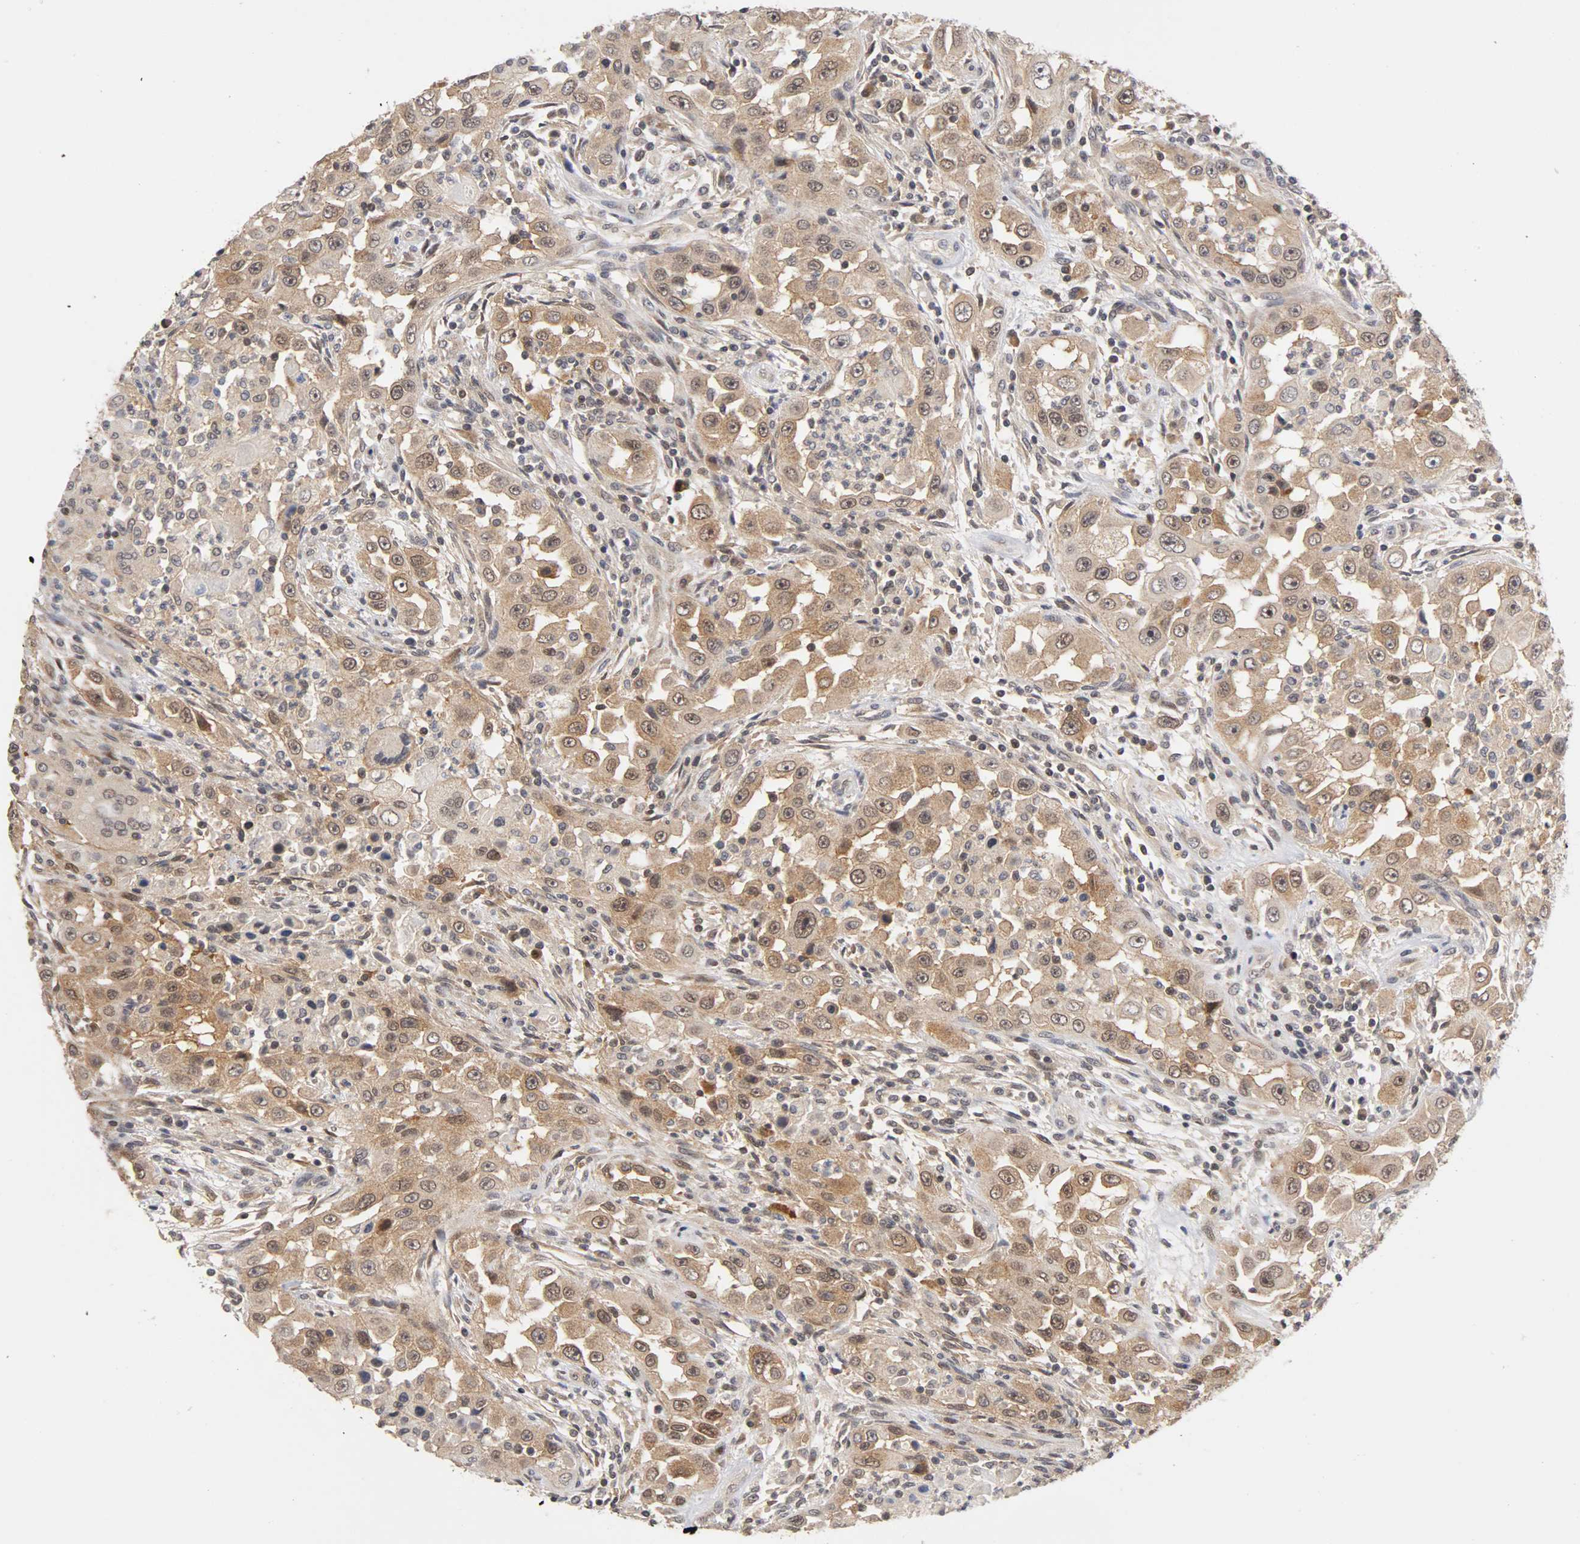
{"staining": {"intensity": "strong", "quantity": ">75%", "location": "cytoplasmic/membranous,nuclear"}, "tissue": "head and neck cancer", "cell_type": "Tumor cells", "image_type": "cancer", "snomed": [{"axis": "morphology", "description": "Carcinoma, NOS"}, {"axis": "topography", "description": "Head-Neck"}], "caption": "Protein staining of head and neck carcinoma tissue reveals strong cytoplasmic/membranous and nuclear expression in about >75% of tumor cells.", "gene": "UBE2M", "patient": {"sex": "male", "age": 87}}